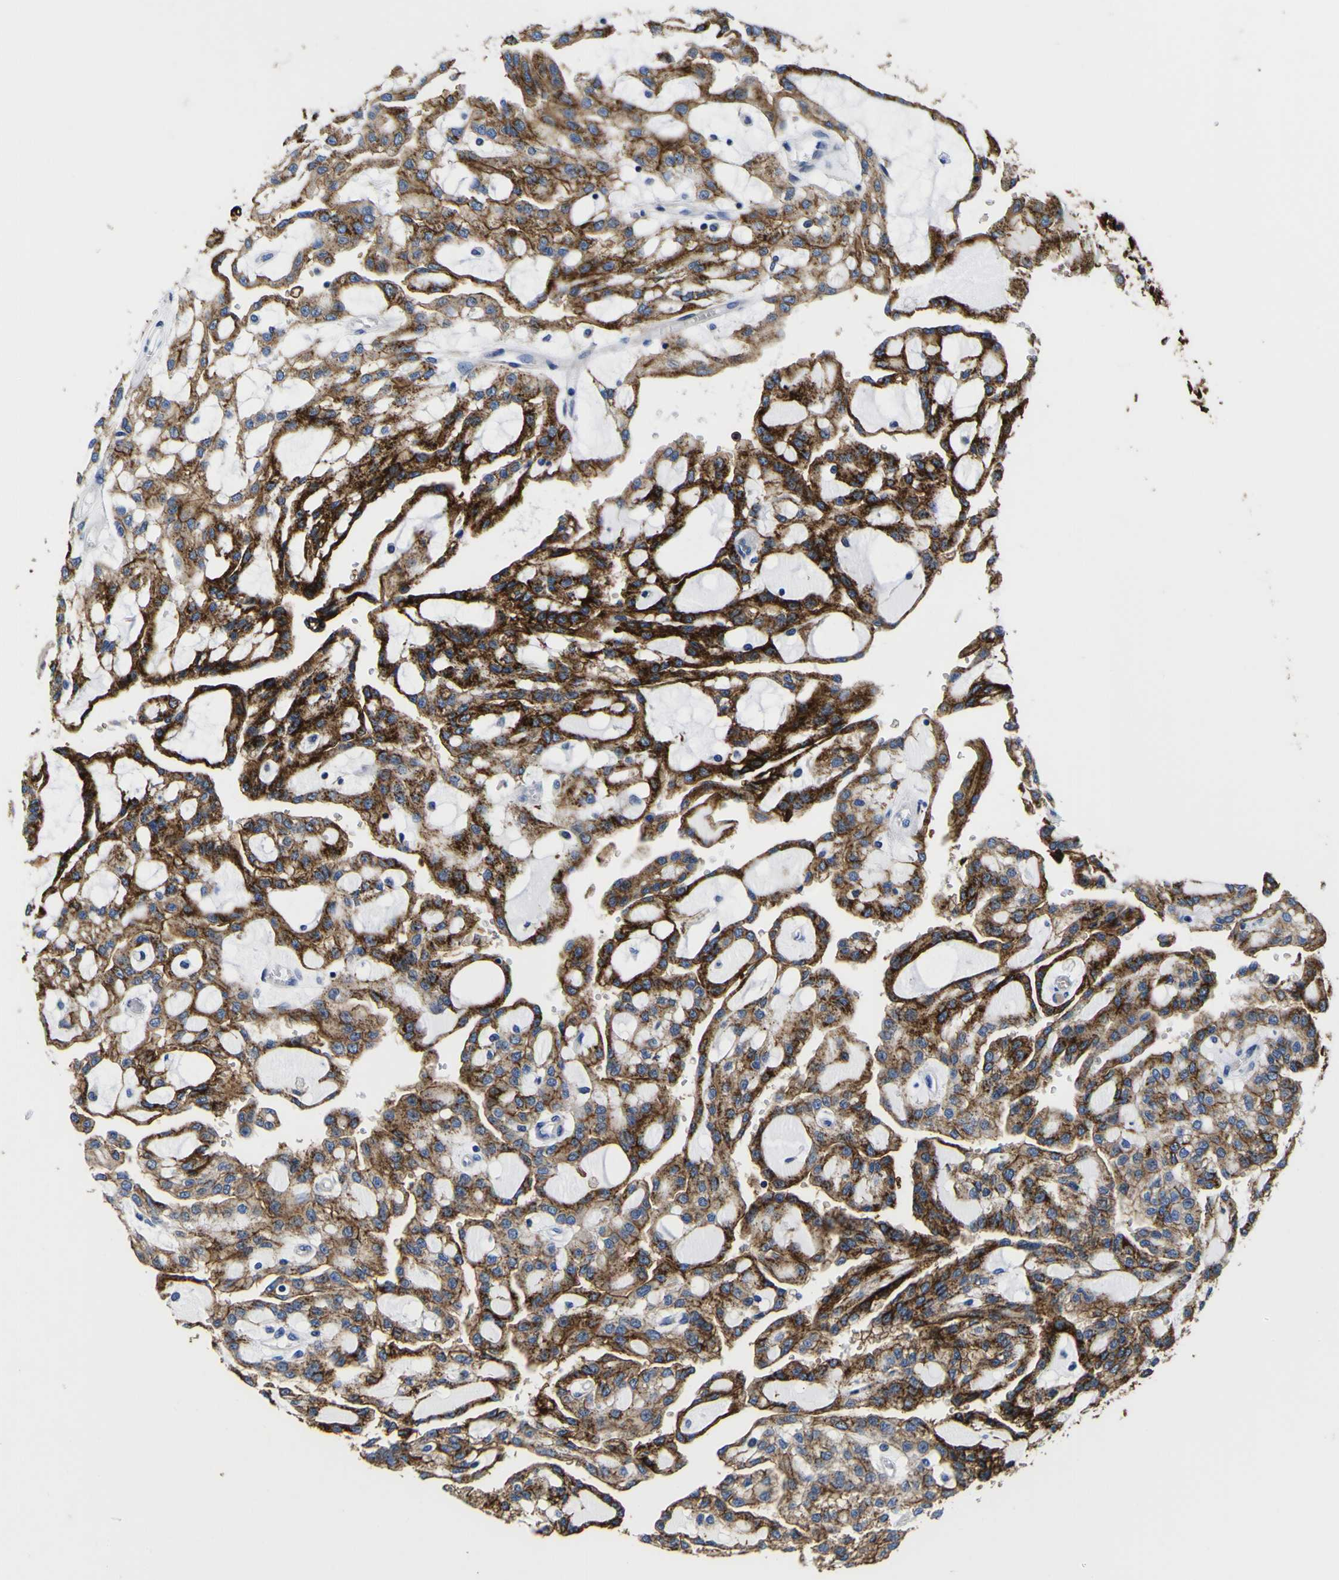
{"staining": {"intensity": "strong", "quantity": ">75%", "location": "cytoplasmic/membranous"}, "tissue": "renal cancer", "cell_type": "Tumor cells", "image_type": "cancer", "snomed": [{"axis": "morphology", "description": "Adenocarcinoma, NOS"}, {"axis": "topography", "description": "Kidney"}], "caption": "Immunohistochemistry (IHC) micrograph of human adenocarcinoma (renal) stained for a protein (brown), which shows high levels of strong cytoplasmic/membranous positivity in about >75% of tumor cells.", "gene": "SCD", "patient": {"sex": "male", "age": 63}}